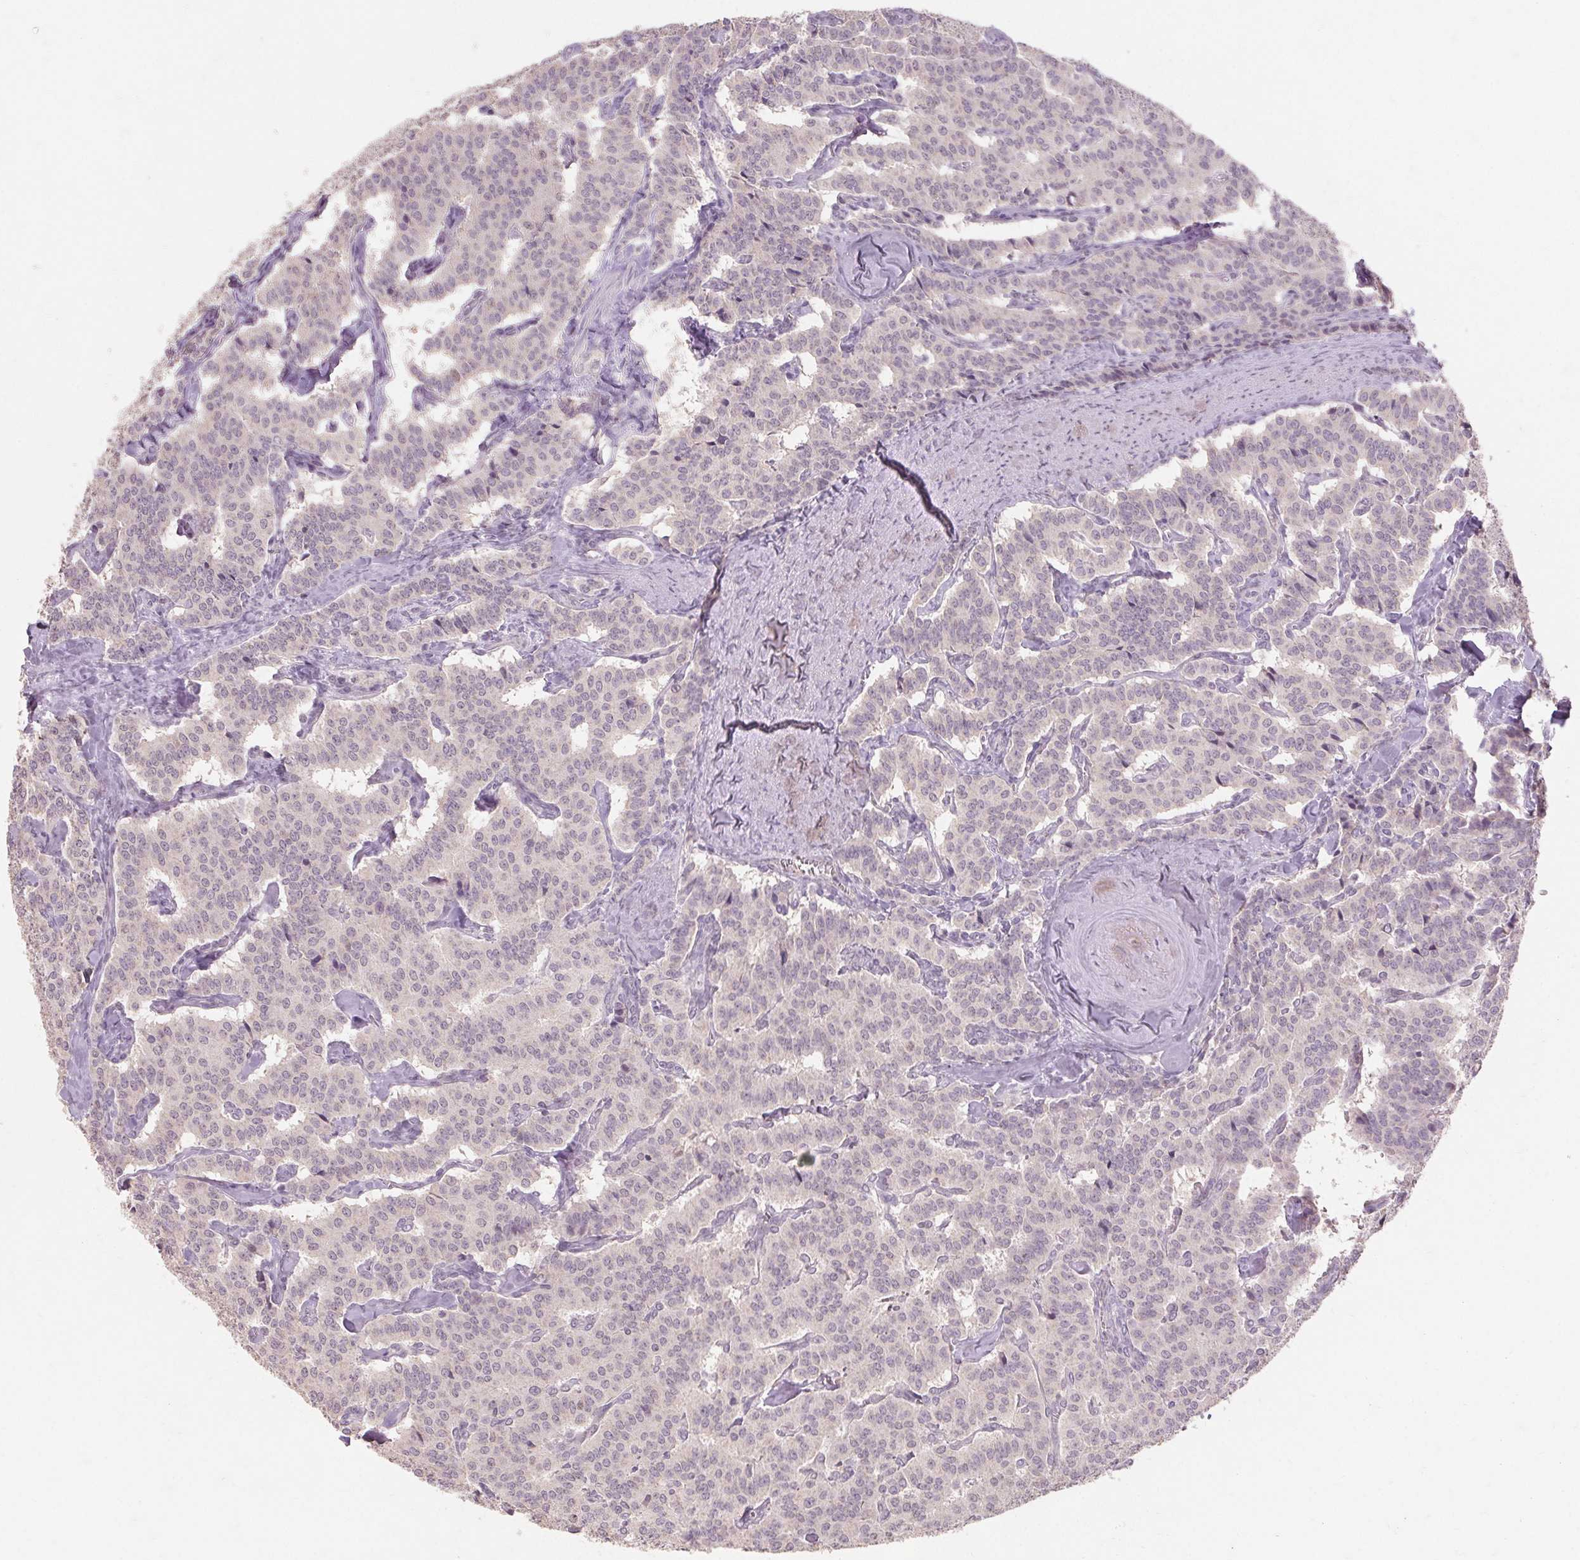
{"staining": {"intensity": "negative", "quantity": "none", "location": "none"}, "tissue": "carcinoid", "cell_type": "Tumor cells", "image_type": "cancer", "snomed": [{"axis": "morphology", "description": "Carcinoid, malignant, NOS"}, {"axis": "topography", "description": "Lung"}], "caption": "DAB (3,3'-diaminobenzidine) immunohistochemical staining of carcinoid reveals no significant positivity in tumor cells.", "gene": "SKP2", "patient": {"sex": "female", "age": 46}}